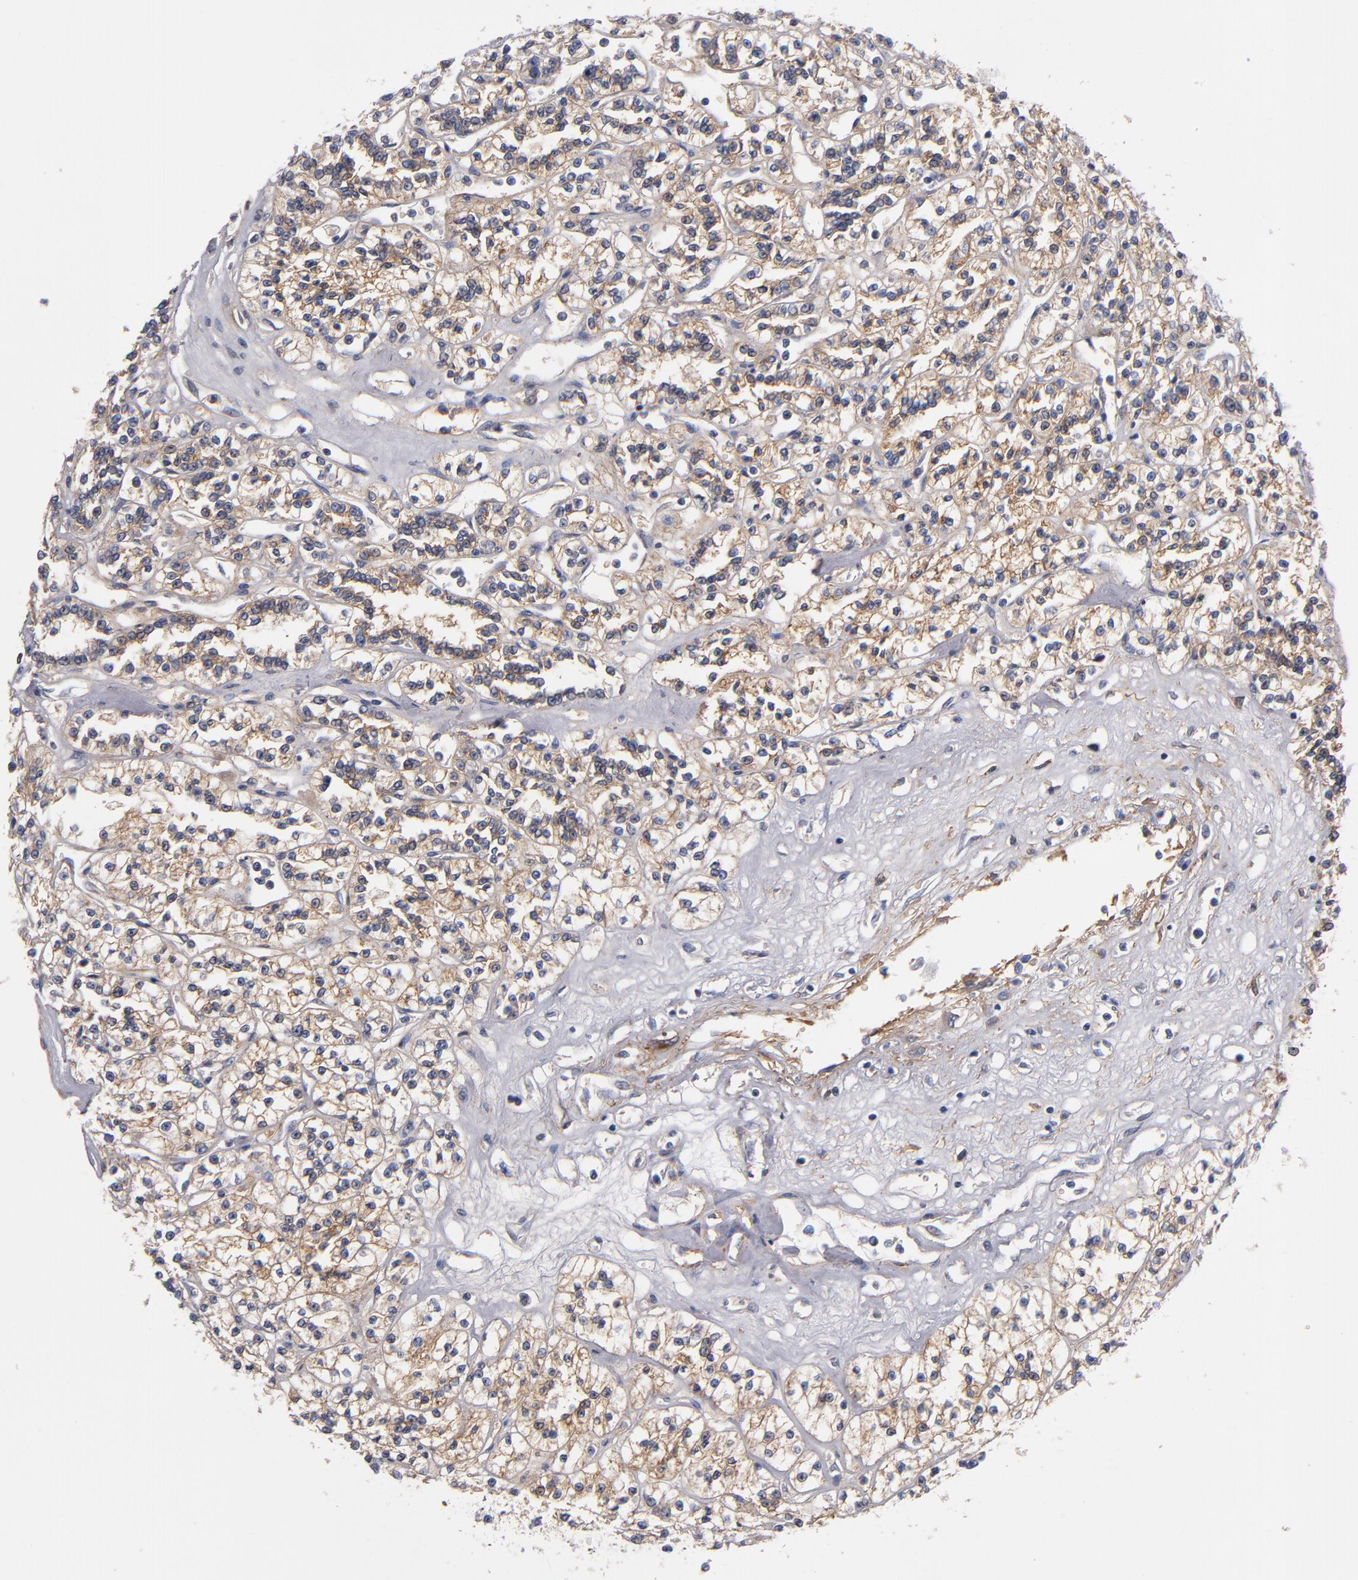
{"staining": {"intensity": "weak", "quantity": ">75%", "location": "cytoplasmic/membranous"}, "tissue": "renal cancer", "cell_type": "Tumor cells", "image_type": "cancer", "snomed": [{"axis": "morphology", "description": "Adenocarcinoma, NOS"}, {"axis": "topography", "description": "Kidney"}], "caption": "There is low levels of weak cytoplasmic/membranous expression in tumor cells of renal cancer, as demonstrated by immunohistochemical staining (brown color).", "gene": "PLSCR4", "patient": {"sex": "female", "age": 76}}